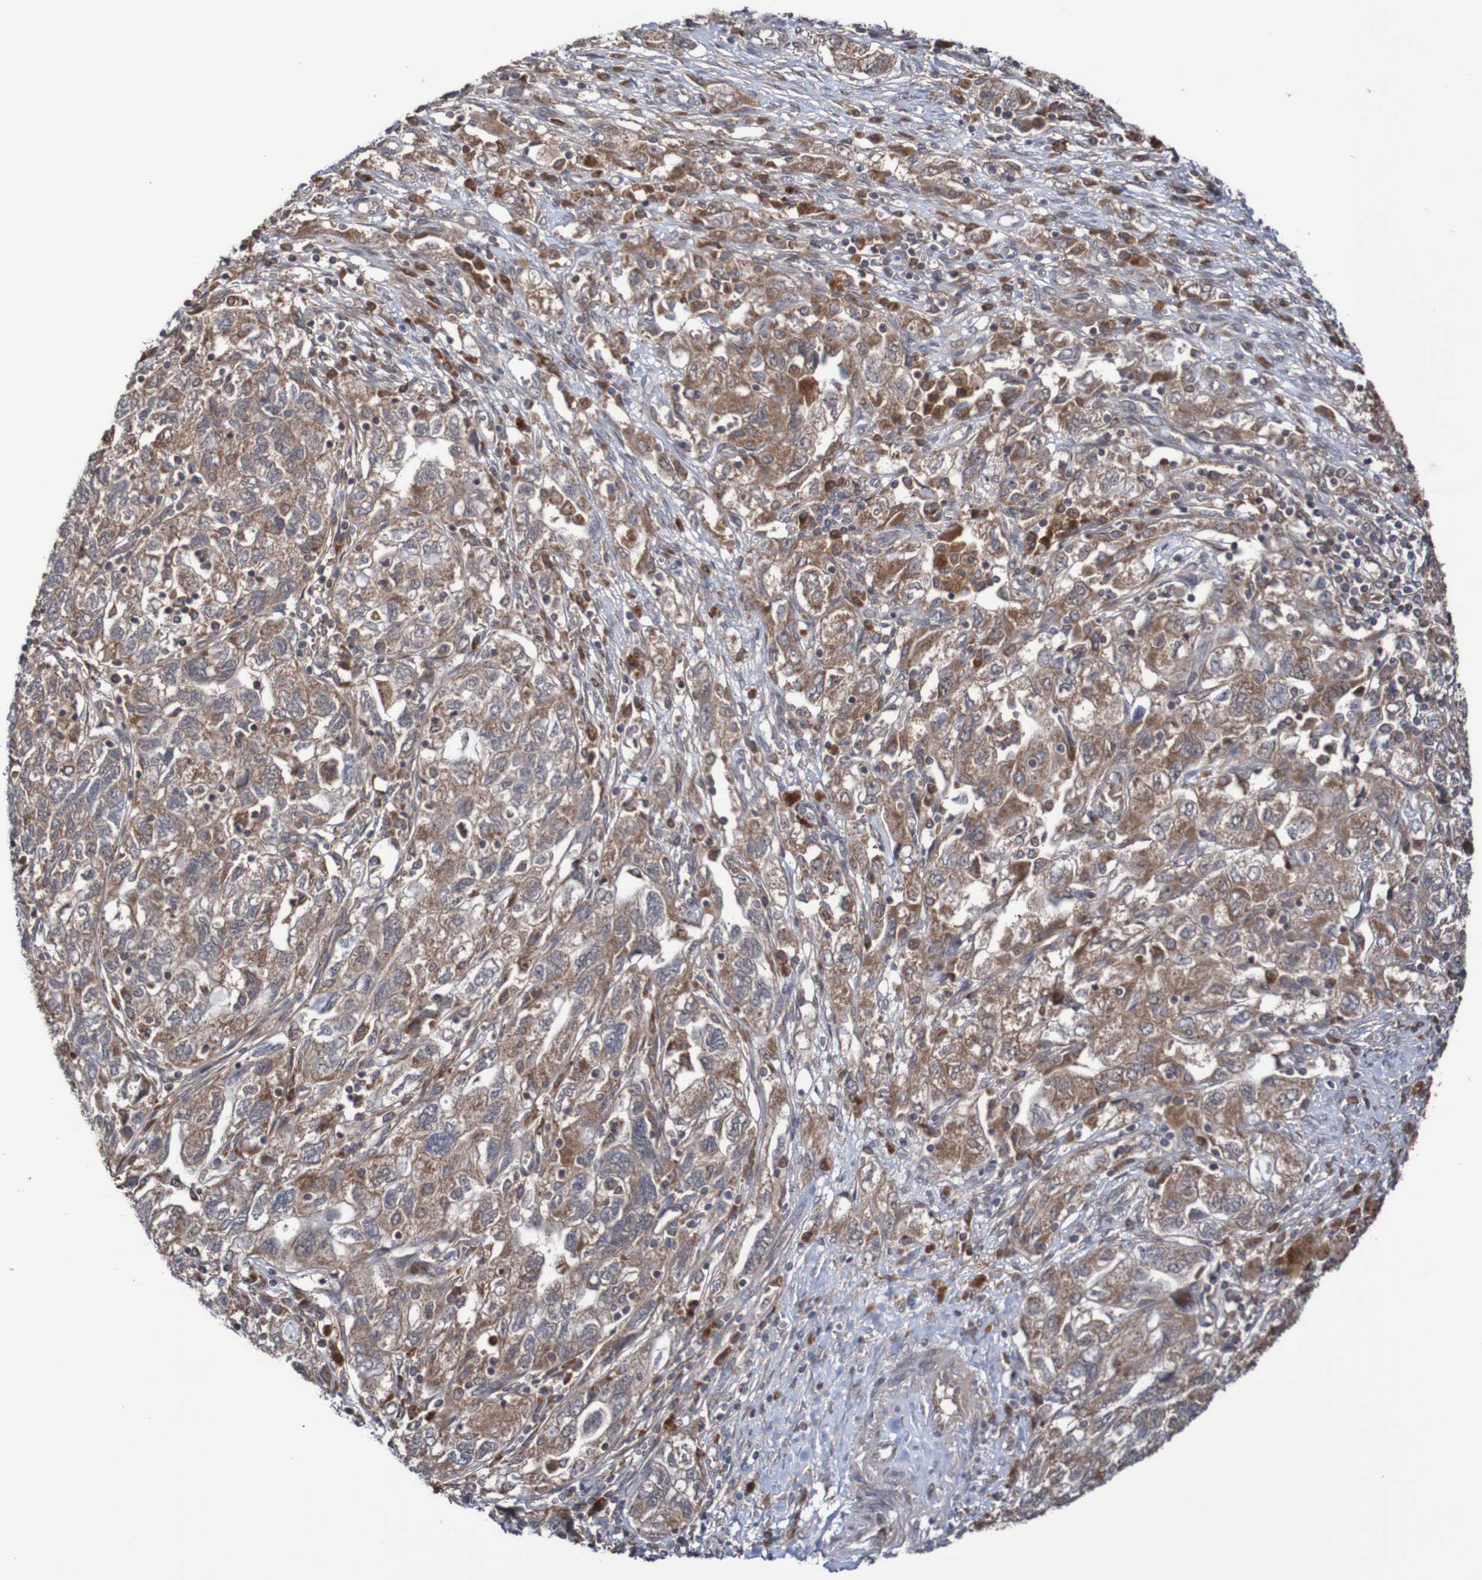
{"staining": {"intensity": "moderate", "quantity": ">75%", "location": "cytoplasmic/membranous"}, "tissue": "ovarian cancer", "cell_type": "Tumor cells", "image_type": "cancer", "snomed": [{"axis": "morphology", "description": "Carcinoma, NOS"}, {"axis": "morphology", "description": "Cystadenocarcinoma, serous, NOS"}, {"axis": "topography", "description": "Ovary"}], "caption": "IHC histopathology image of human ovarian cancer (serous cystadenocarcinoma) stained for a protein (brown), which demonstrates medium levels of moderate cytoplasmic/membranous expression in approximately >75% of tumor cells.", "gene": "PHPT1", "patient": {"sex": "female", "age": 69}}